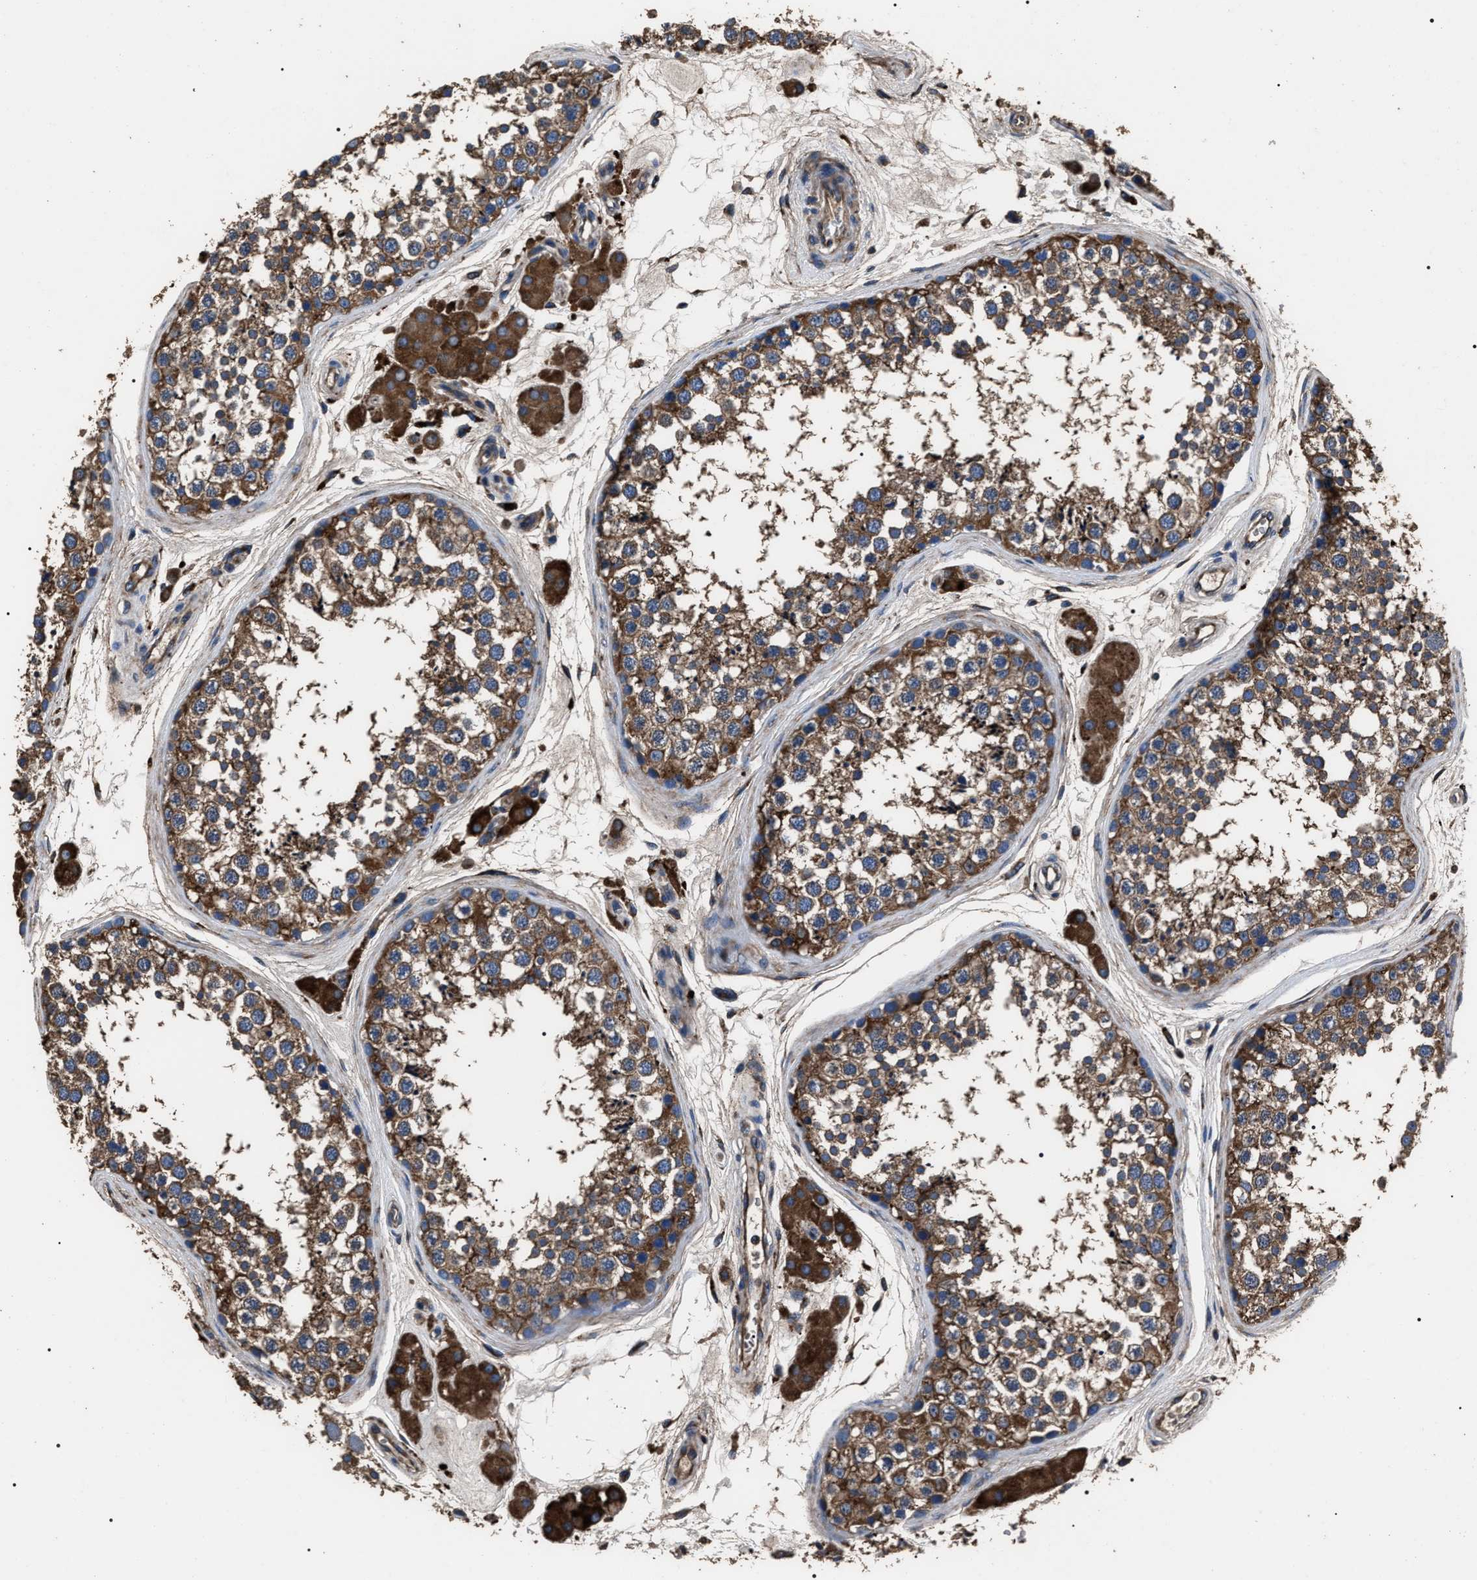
{"staining": {"intensity": "strong", "quantity": ">75%", "location": "cytoplasmic/membranous"}, "tissue": "testis", "cell_type": "Cells in seminiferous ducts", "image_type": "normal", "snomed": [{"axis": "morphology", "description": "Normal tissue, NOS"}, {"axis": "topography", "description": "Testis"}], "caption": "Approximately >75% of cells in seminiferous ducts in benign human testis demonstrate strong cytoplasmic/membranous protein positivity as visualized by brown immunohistochemical staining.", "gene": "HSCB", "patient": {"sex": "male", "age": 56}}